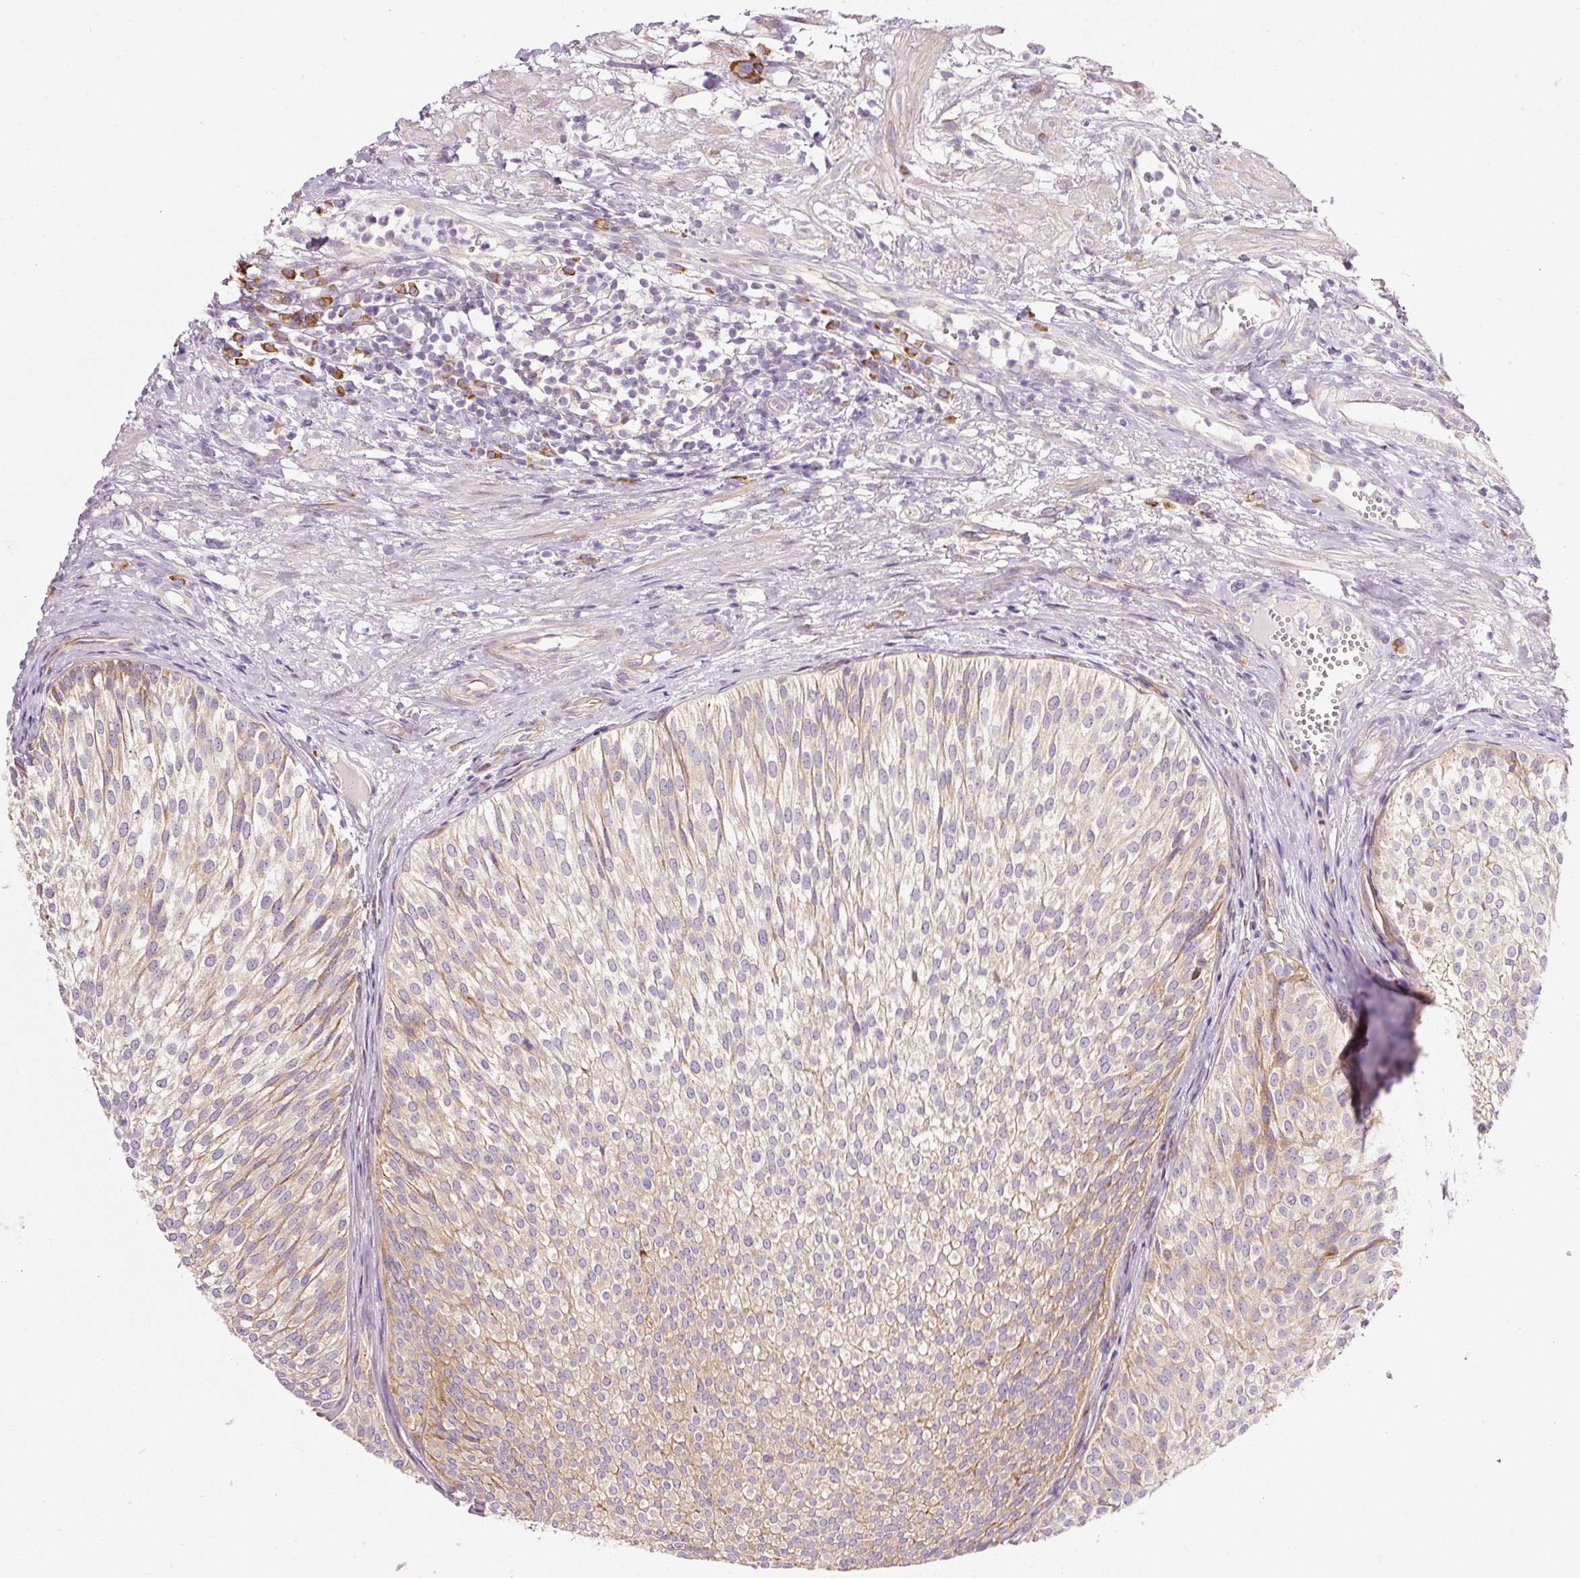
{"staining": {"intensity": "weak", "quantity": ">75%", "location": "cytoplasmic/membranous"}, "tissue": "urothelial cancer", "cell_type": "Tumor cells", "image_type": "cancer", "snomed": [{"axis": "morphology", "description": "Urothelial carcinoma, Low grade"}, {"axis": "topography", "description": "Urinary bladder"}], "caption": "Immunohistochemistry (DAB (3,3'-diaminobenzidine)) staining of urothelial cancer exhibits weak cytoplasmic/membranous protein expression in approximately >75% of tumor cells.", "gene": "RPL10A", "patient": {"sex": "male", "age": 91}}